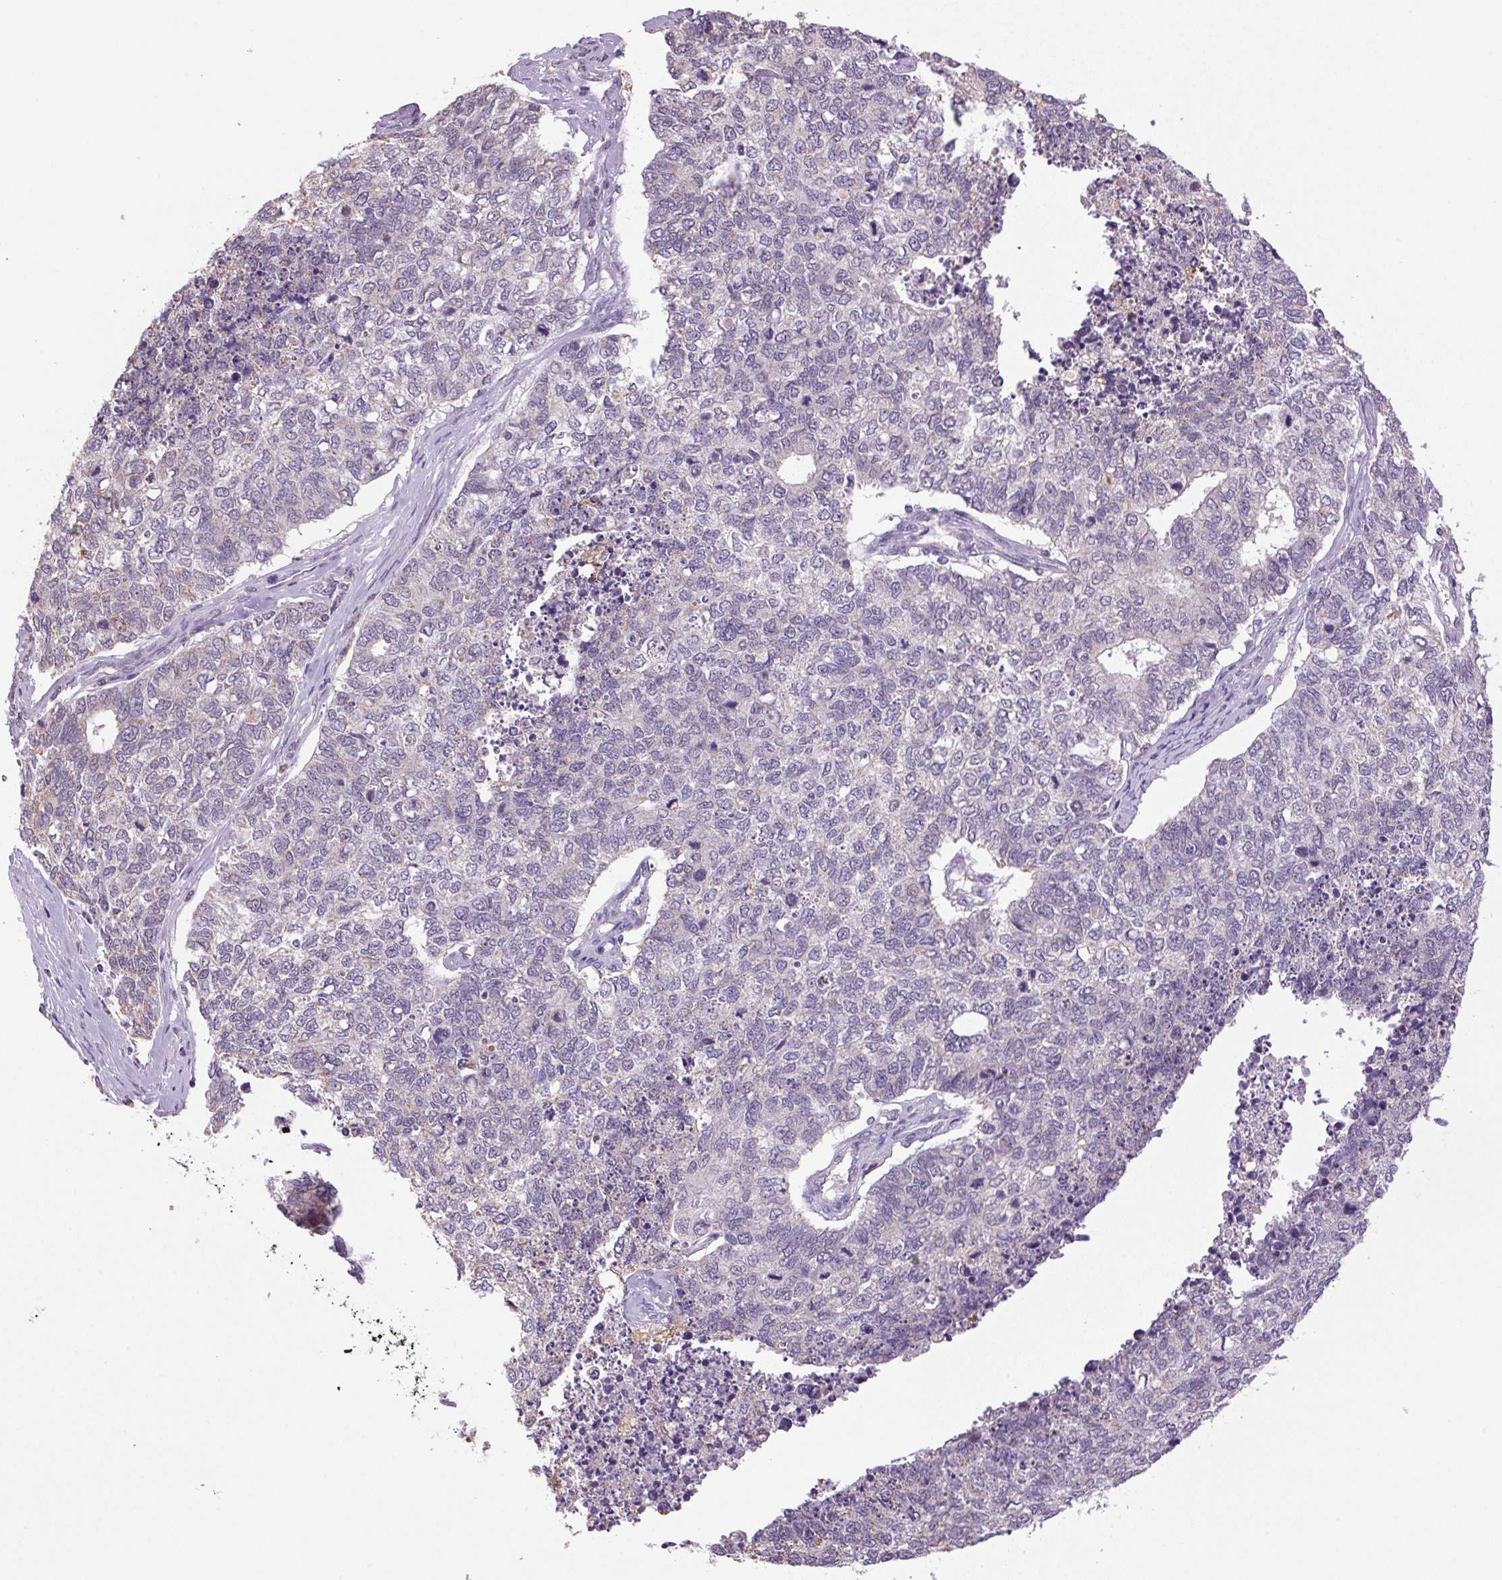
{"staining": {"intensity": "negative", "quantity": "none", "location": "none"}, "tissue": "cervical cancer", "cell_type": "Tumor cells", "image_type": "cancer", "snomed": [{"axis": "morphology", "description": "Squamous cell carcinoma, NOS"}, {"axis": "topography", "description": "Cervix"}], "caption": "A histopathology image of cervical squamous cell carcinoma stained for a protein reveals no brown staining in tumor cells.", "gene": "SGF29", "patient": {"sex": "female", "age": 63}}